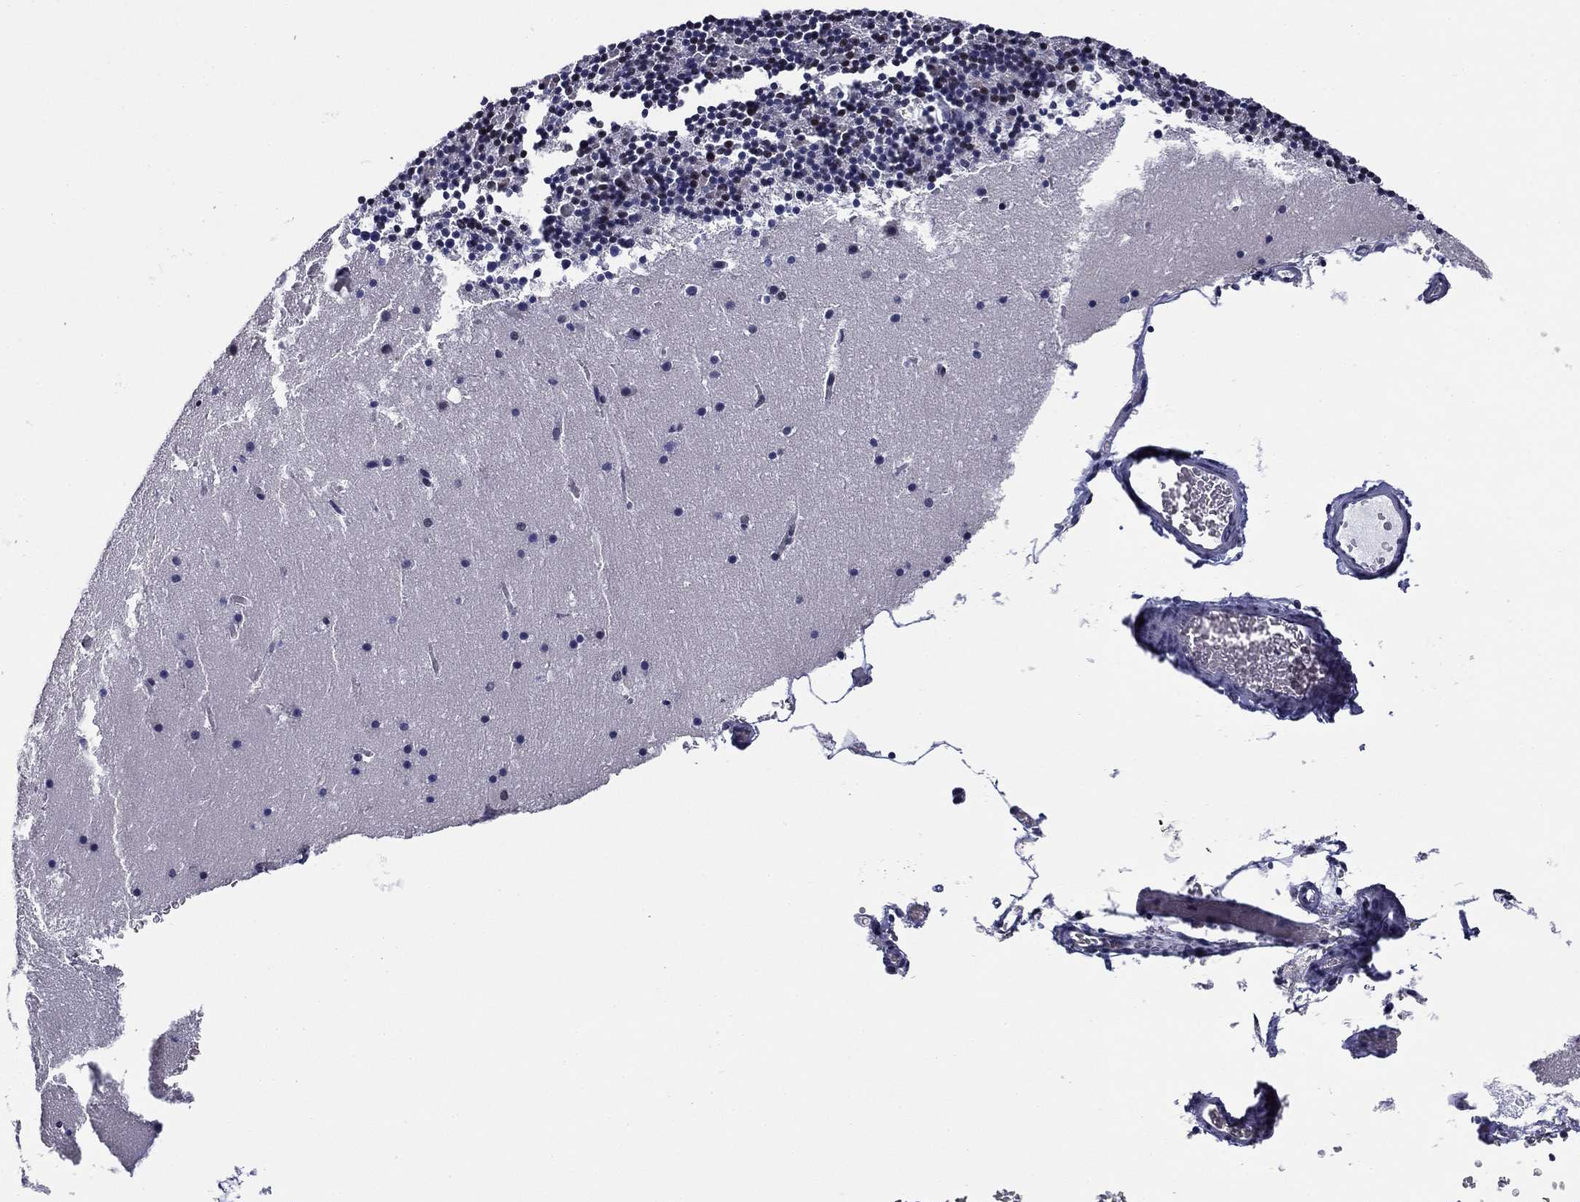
{"staining": {"intensity": "negative", "quantity": "none", "location": "none"}, "tissue": "cerebellum", "cell_type": "Cells in granular layer", "image_type": "normal", "snomed": [{"axis": "morphology", "description": "Normal tissue, NOS"}, {"axis": "topography", "description": "Cerebellum"}], "caption": "A photomicrograph of human cerebellum is negative for staining in cells in granular layer. (Brightfield microscopy of DAB (3,3'-diaminobenzidine) IHC at high magnification).", "gene": "ETV5", "patient": {"sex": "male", "age": 37}}